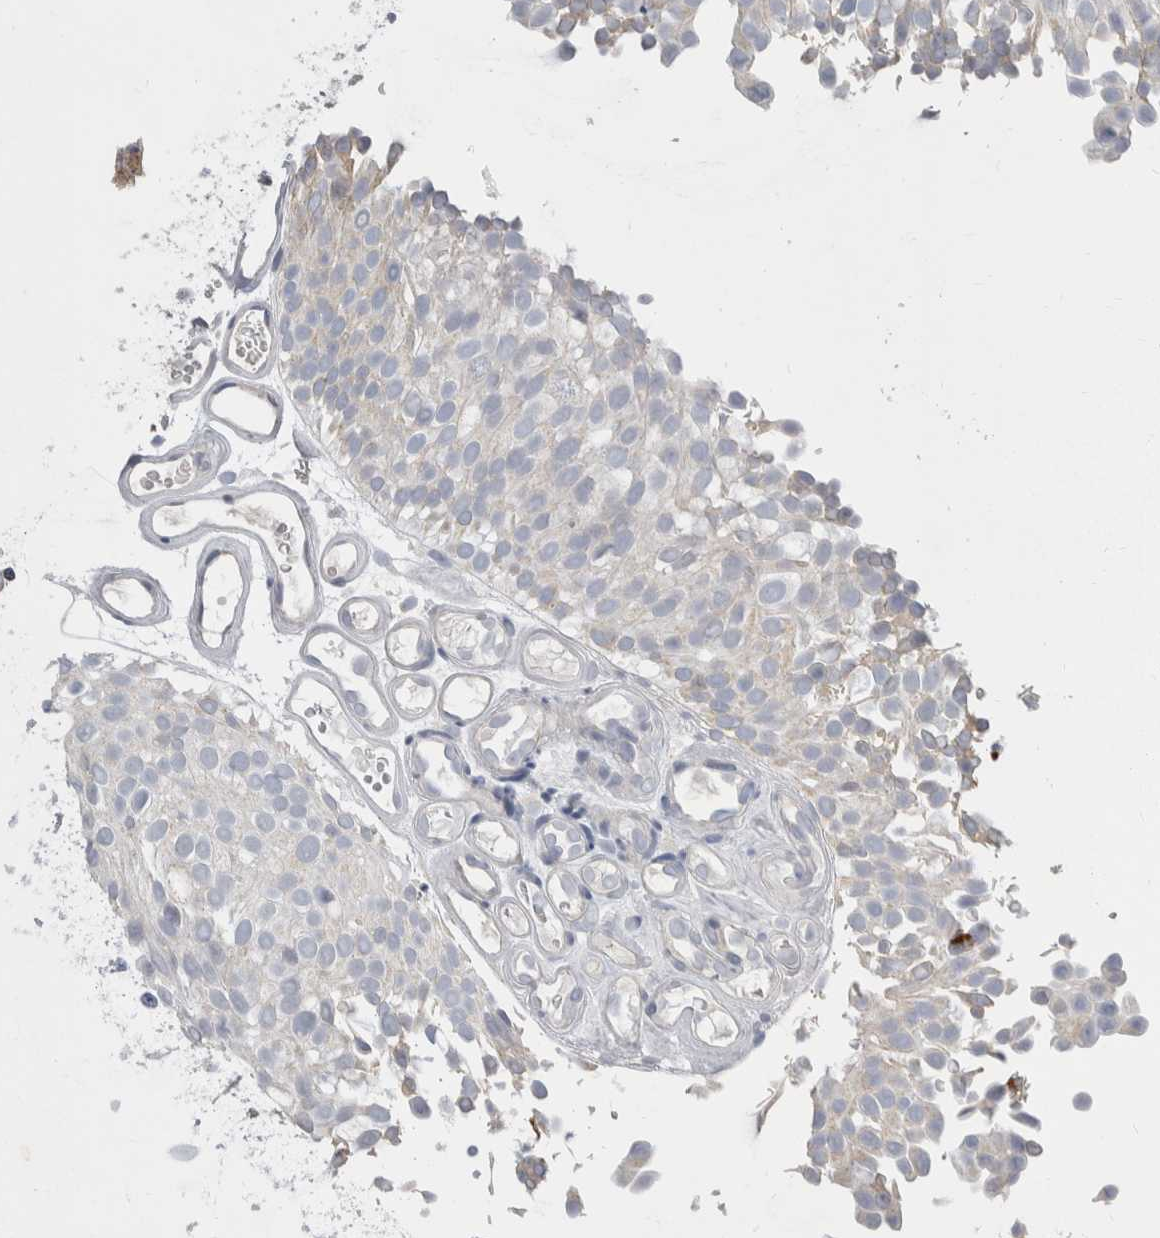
{"staining": {"intensity": "negative", "quantity": "none", "location": "none"}, "tissue": "urothelial cancer", "cell_type": "Tumor cells", "image_type": "cancer", "snomed": [{"axis": "morphology", "description": "Urothelial carcinoma, Low grade"}, {"axis": "topography", "description": "Urinary bladder"}], "caption": "Protein analysis of urothelial cancer shows no significant positivity in tumor cells.", "gene": "CEP295NL", "patient": {"sex": "male", "age": 78}}